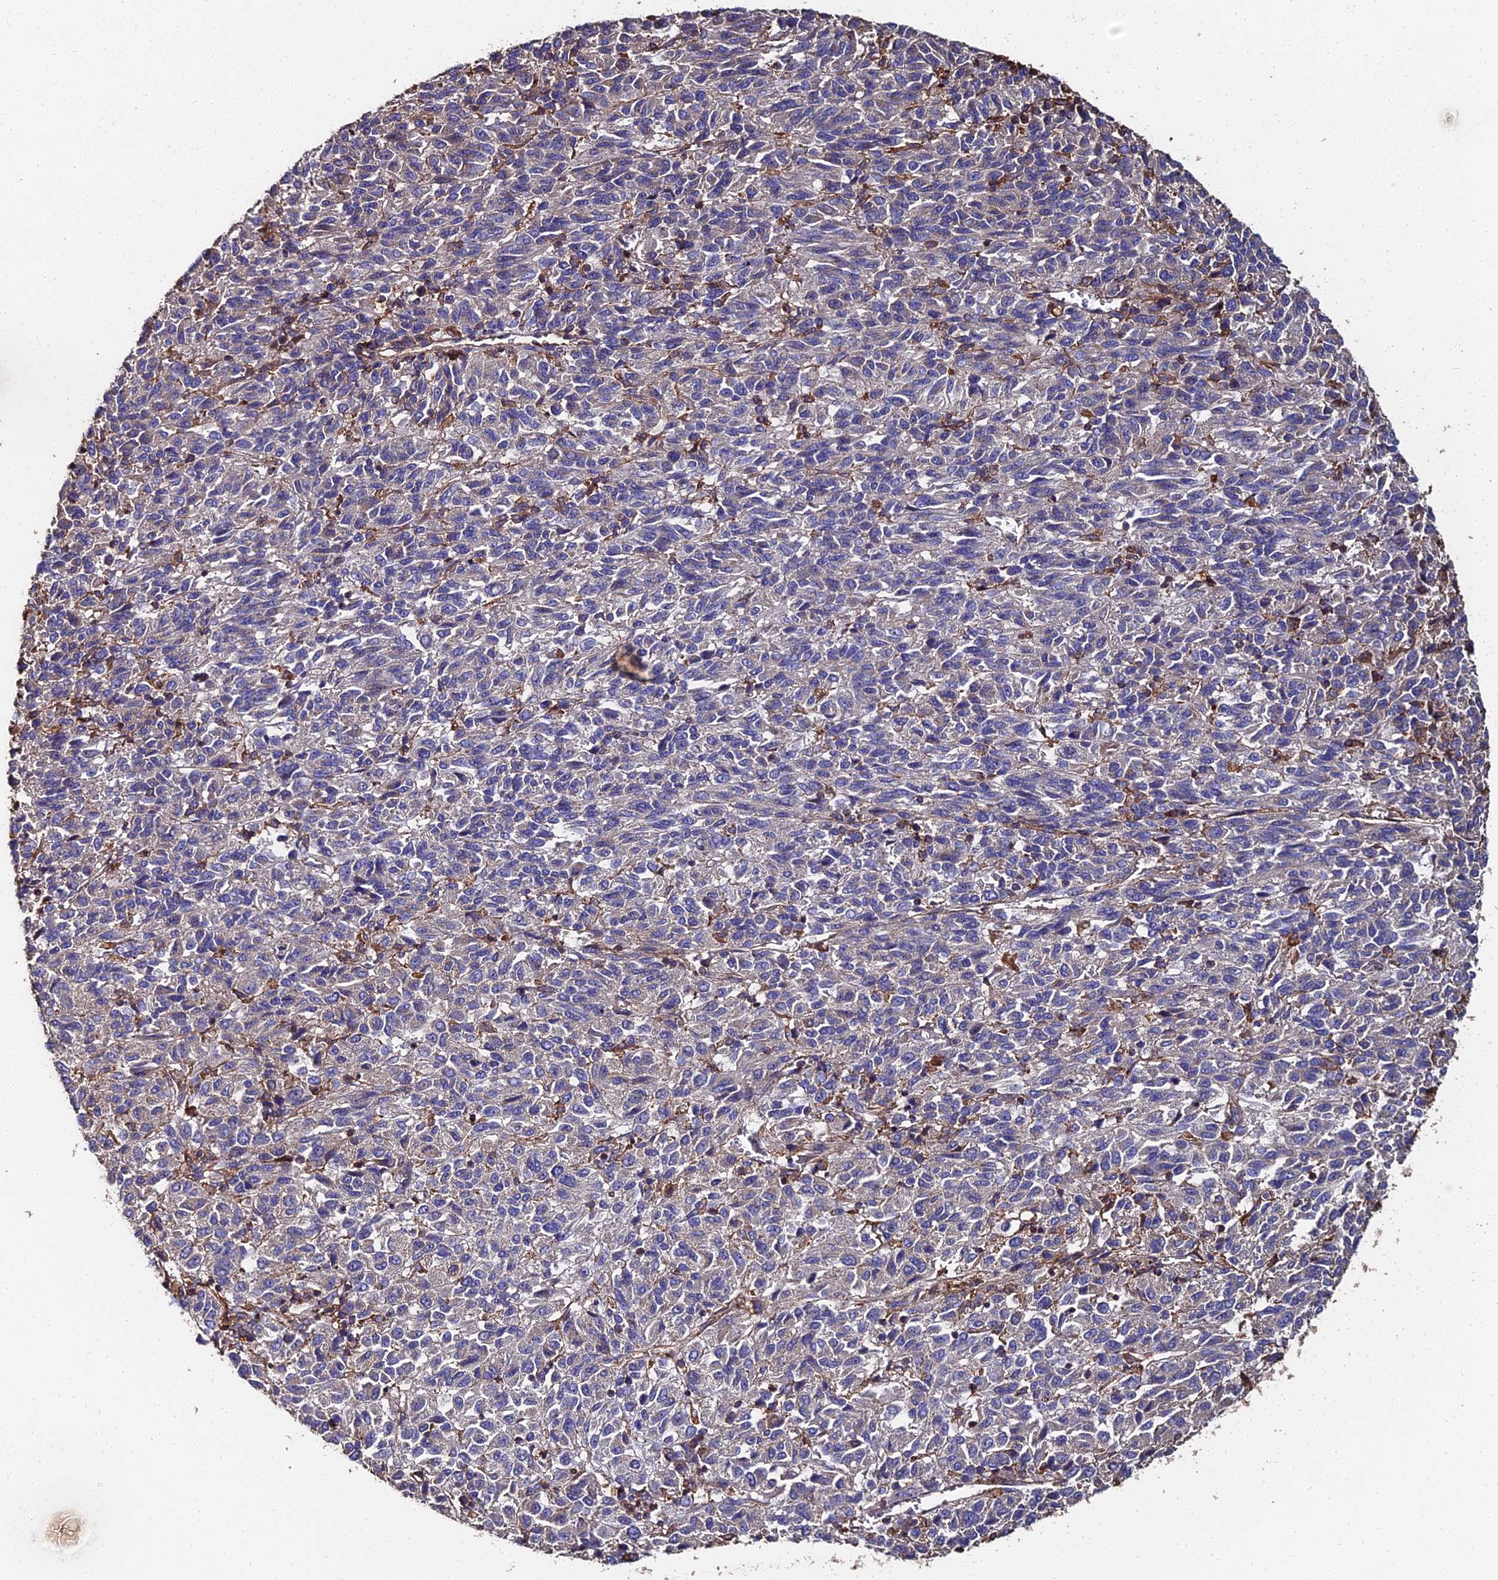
{"staining": {"intensity": "negative", "quantity": "none", "location": "none"}, "tissue": "melanoma", "cell_type": "Tumor cells", "image_type": "cancer", "snomed": [{"axis": "morphology", "description": "Malignant melanoma, Metastatic site"}, {"axis": "topography", "description": "Lung"}], "caption": "Immunohistochemistry of human malignant melanoma (metastatic site) reveals no expression in tumor cells.", "gene": "EXT1", "patient": {"sex": "male", "age": 64}}